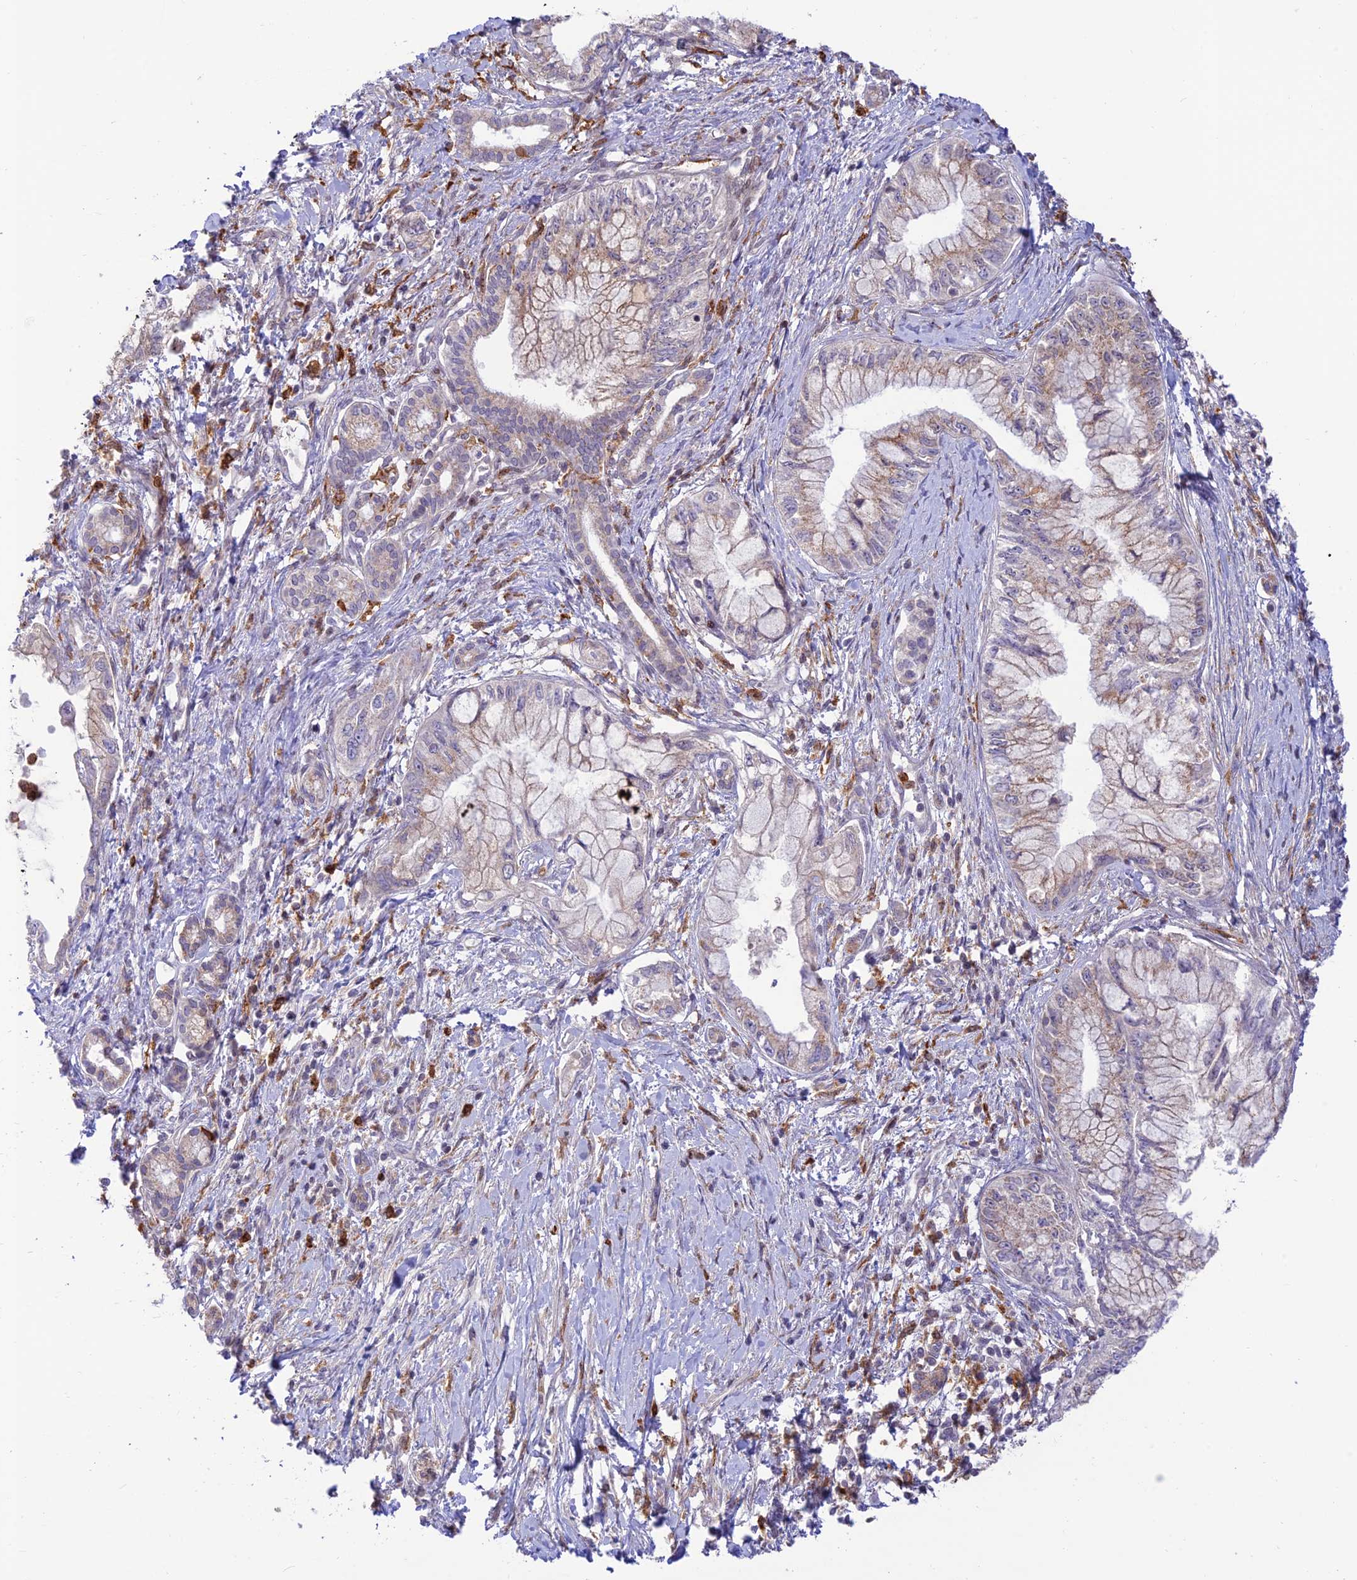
{"staining": {"intensity": "weak", "quantity": "25%-75%", "location": "cytoplasmic/membranous"}, "tissue": "pancreatic cancer", "cell_type": "Tumor cells", "image_type": "cancer", "snomed": [{"axis": "morphology", "description": "Adenocarcinoma, NOS"}, {"axis": "topography", "description": "Pancreas"}], "caption": "Tumor cells exhibit low levels of weak cytoplasmic/membranous expression in approximately 25%-75% of cells in pancreatic adenocarcinoma.", "gene": "FAM186B", "patient": {"sex": "male", "age": 48}}